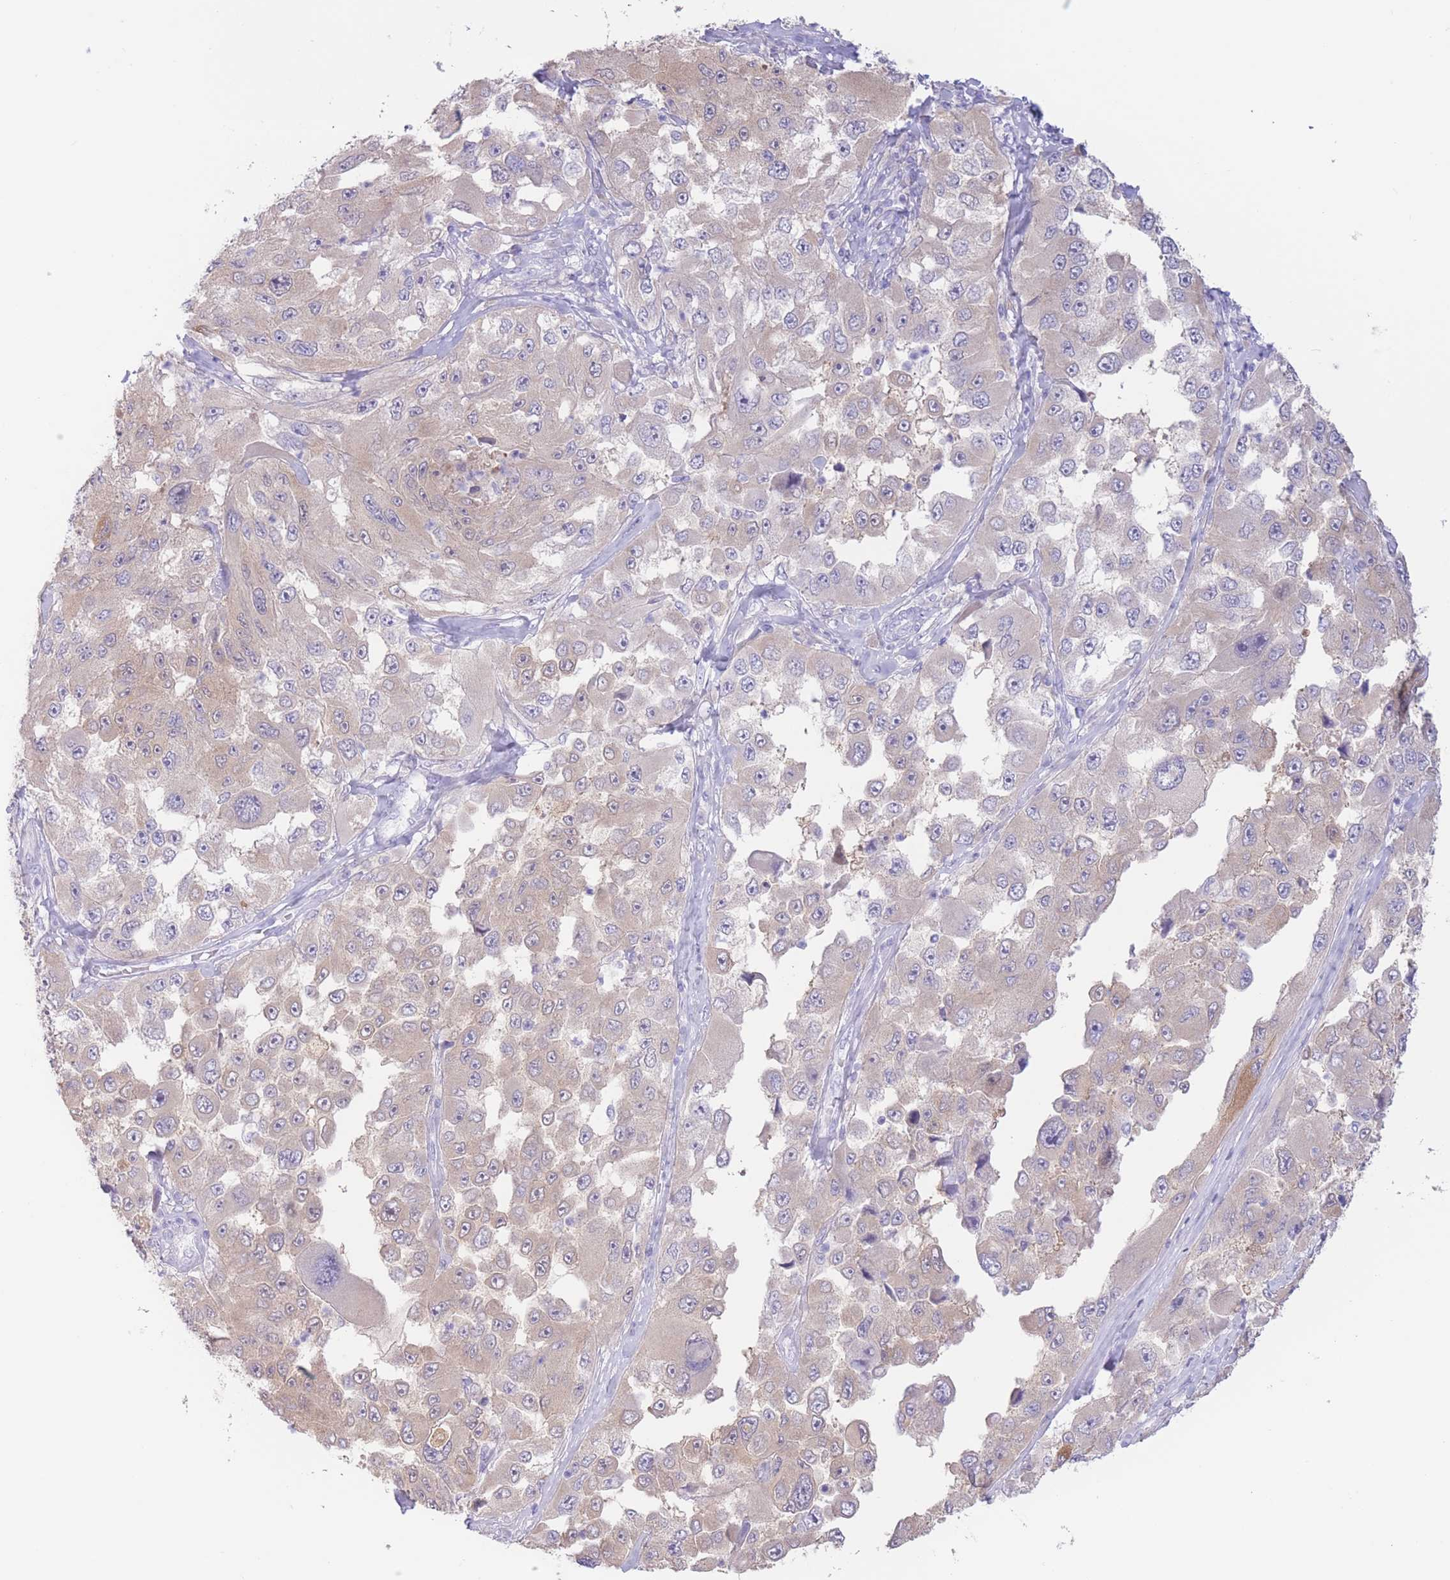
{"staining": {"intensity": "weak", "quantity": "25%-75%", "location": "cytoplasmic/membranous"}, "tissue": "melanoma", "cell_type": "Tumor cells", "image_type": "cancer", "snomed": [{"axis": "morphology", "description": "Malignant melanoma, Metastatic site"}, {"axis": "topography", "description": "Lymph node"}], "caption": "An image of human malignant melanoma (metastatic site) stained for a protein shows weak cytoplasmic/membranous brown staining in tumor cells.", "gene": "FAH", "patient": {"sex": "male", "age": 62}}